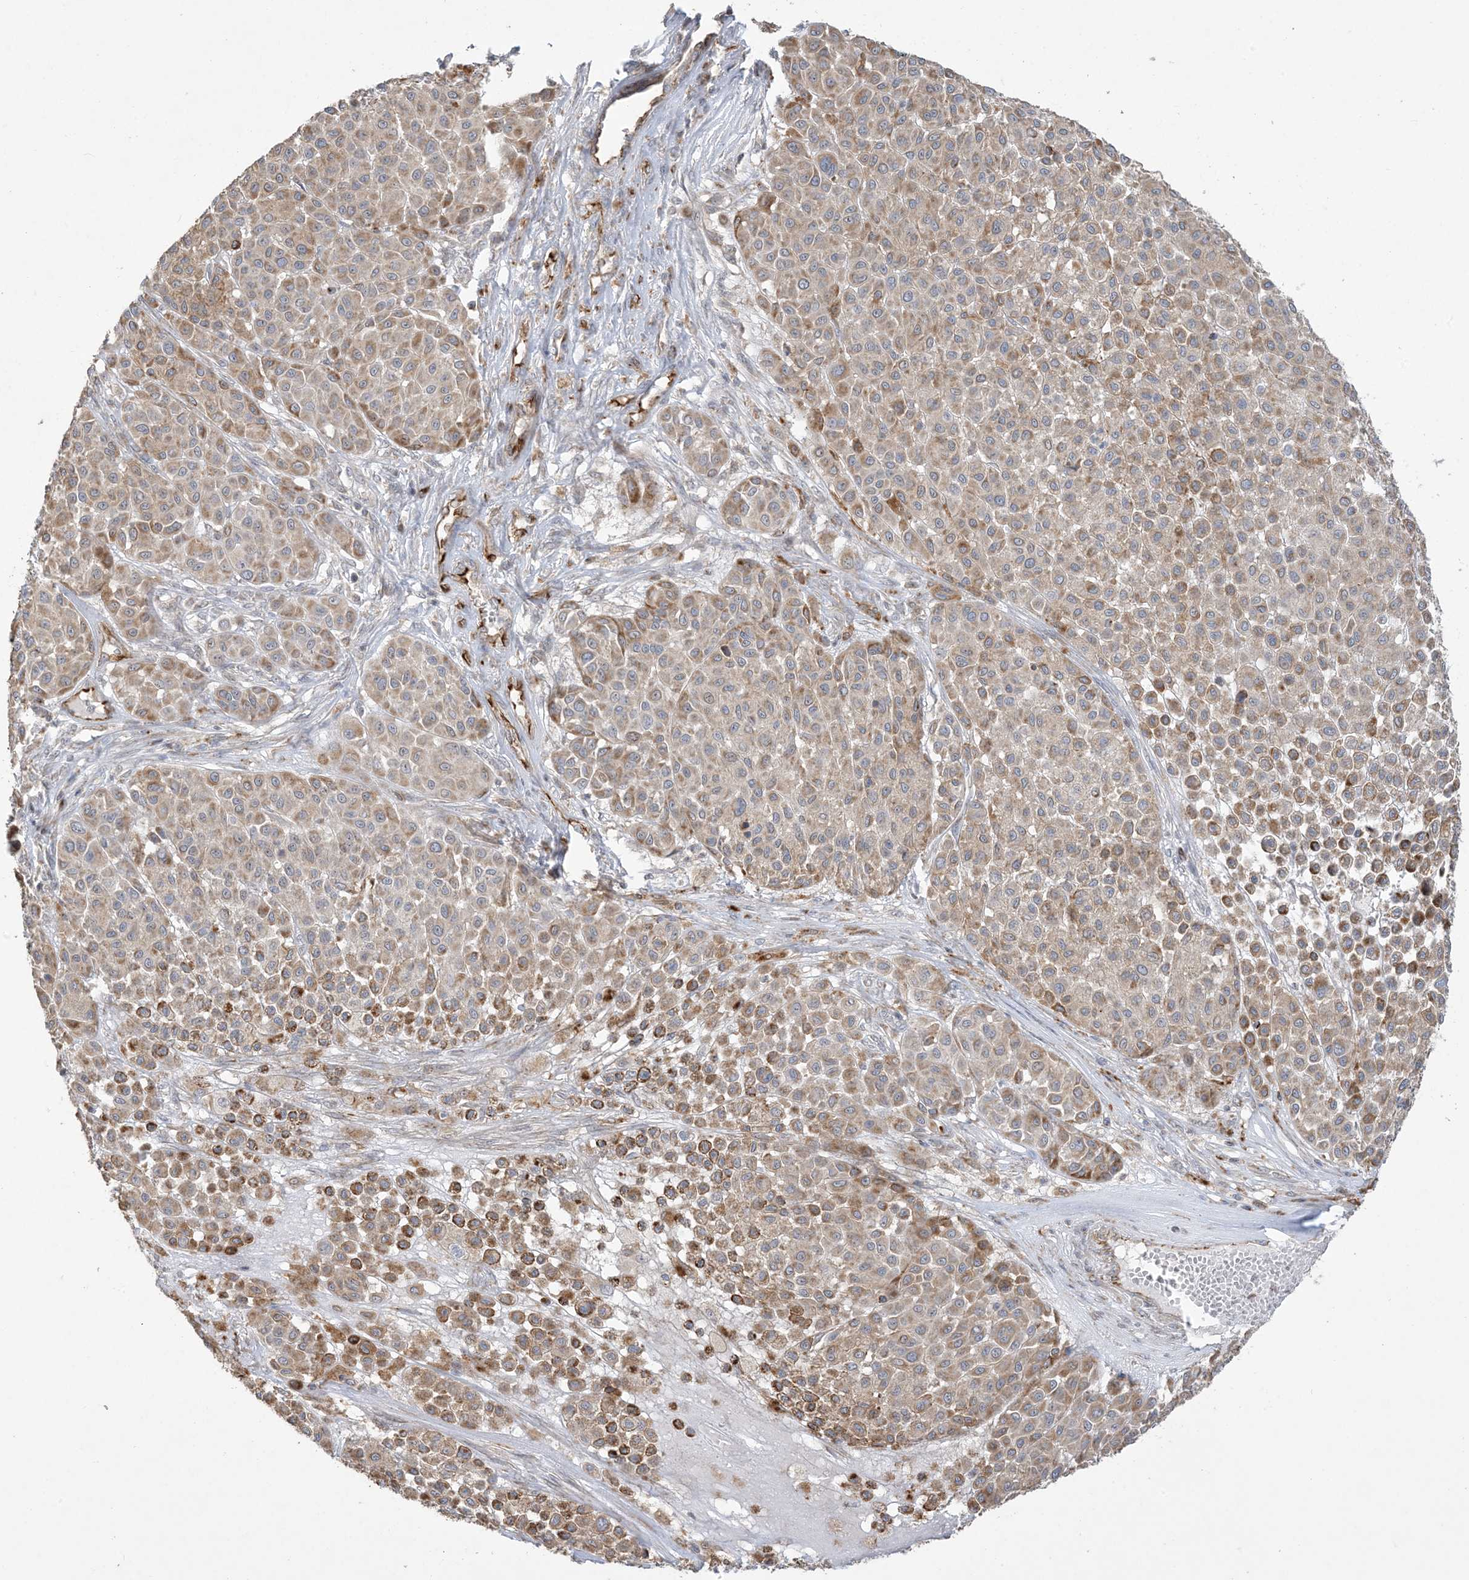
{"staining": {"intensity": "moderate", "quantity": "25%-75%", "location": "cytoplasmic/membranous"}, "tissue": "melanoma", "cell_type": "Tumor cells", "image_type": "cancer", "snomed": [{"axis": "morphology", "description": "Malignant melanoma, Metastatic site"}, {"axis": "topography", "description": "Soft tissue"}], "caption": "Immunohistochemical staining of malignant melanoma (metastatic site) displays moderate cytoplasmic/membranous protein positivity in about 25%-75% of tumor cells.", "gene": "AGA", "patient": {"sex": "male", "age": 41}}